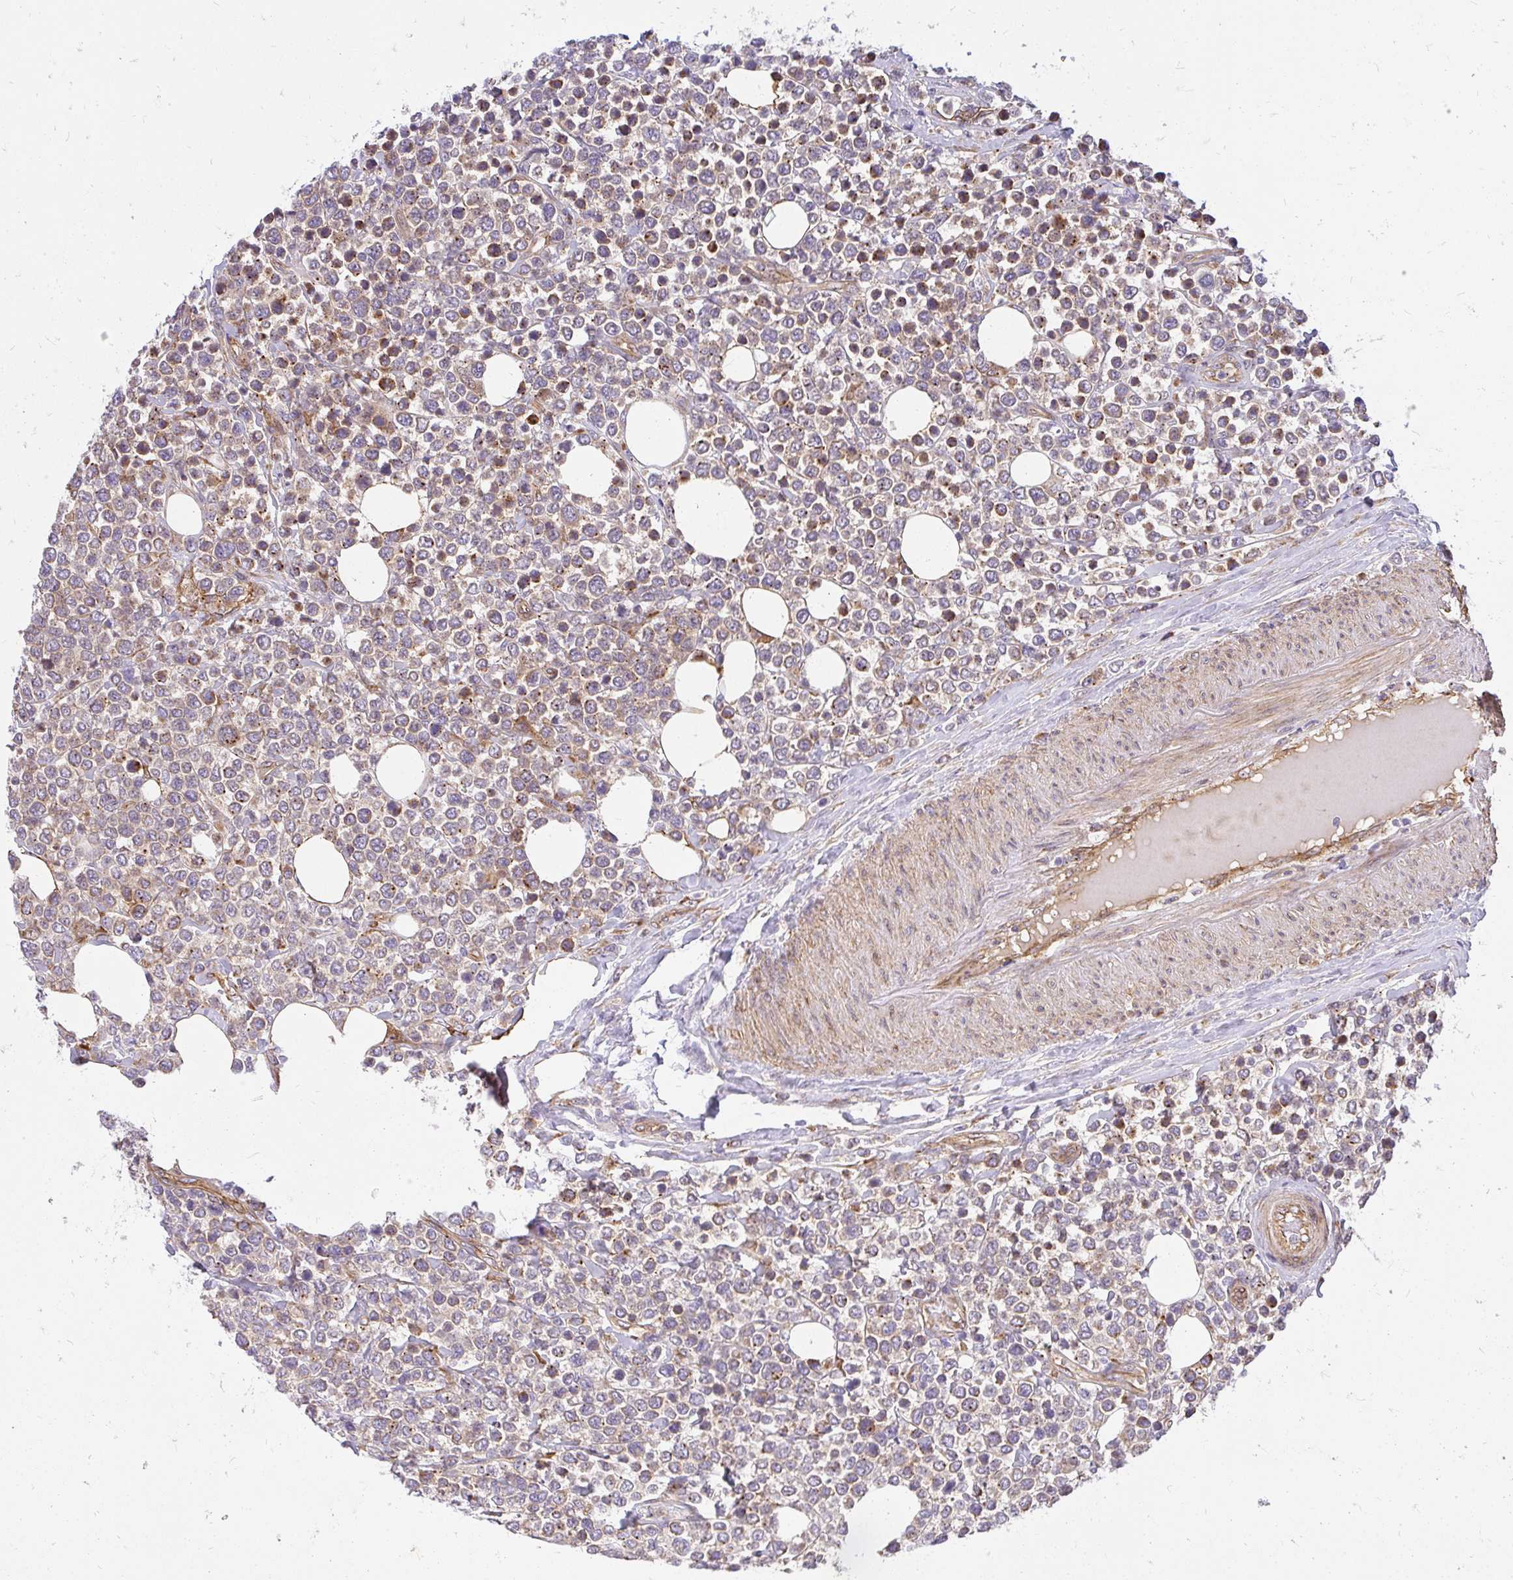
{"staining": {"intensity": "moderate", "quantity": "25%-75%", "location": "cytoplasmic/membranous"}, "tissue": "lymphoma", "cell_type": "Tumor cells", "image_type": "cancer", "snomed": [{"axis": "morphology", "description": "Malignant lymphoma, non-Hodgkin's type, Low grade"}, {"axis": "topography", "description": "Lymph node"}], "caption": "Immunohistochemistry photomicrograph of neoplastic tissue: human low-grade malignant lymphoma, non-Hodgkin's type stained using IHC displays medium levels of moderate protein expression localized specifically in the cytoplasmic/membranous of tumor cells, appearing as a cytoplasmic/membranous brown color.", "gene": "RSKR", "patient": {"sex": "male", "age": 60}}